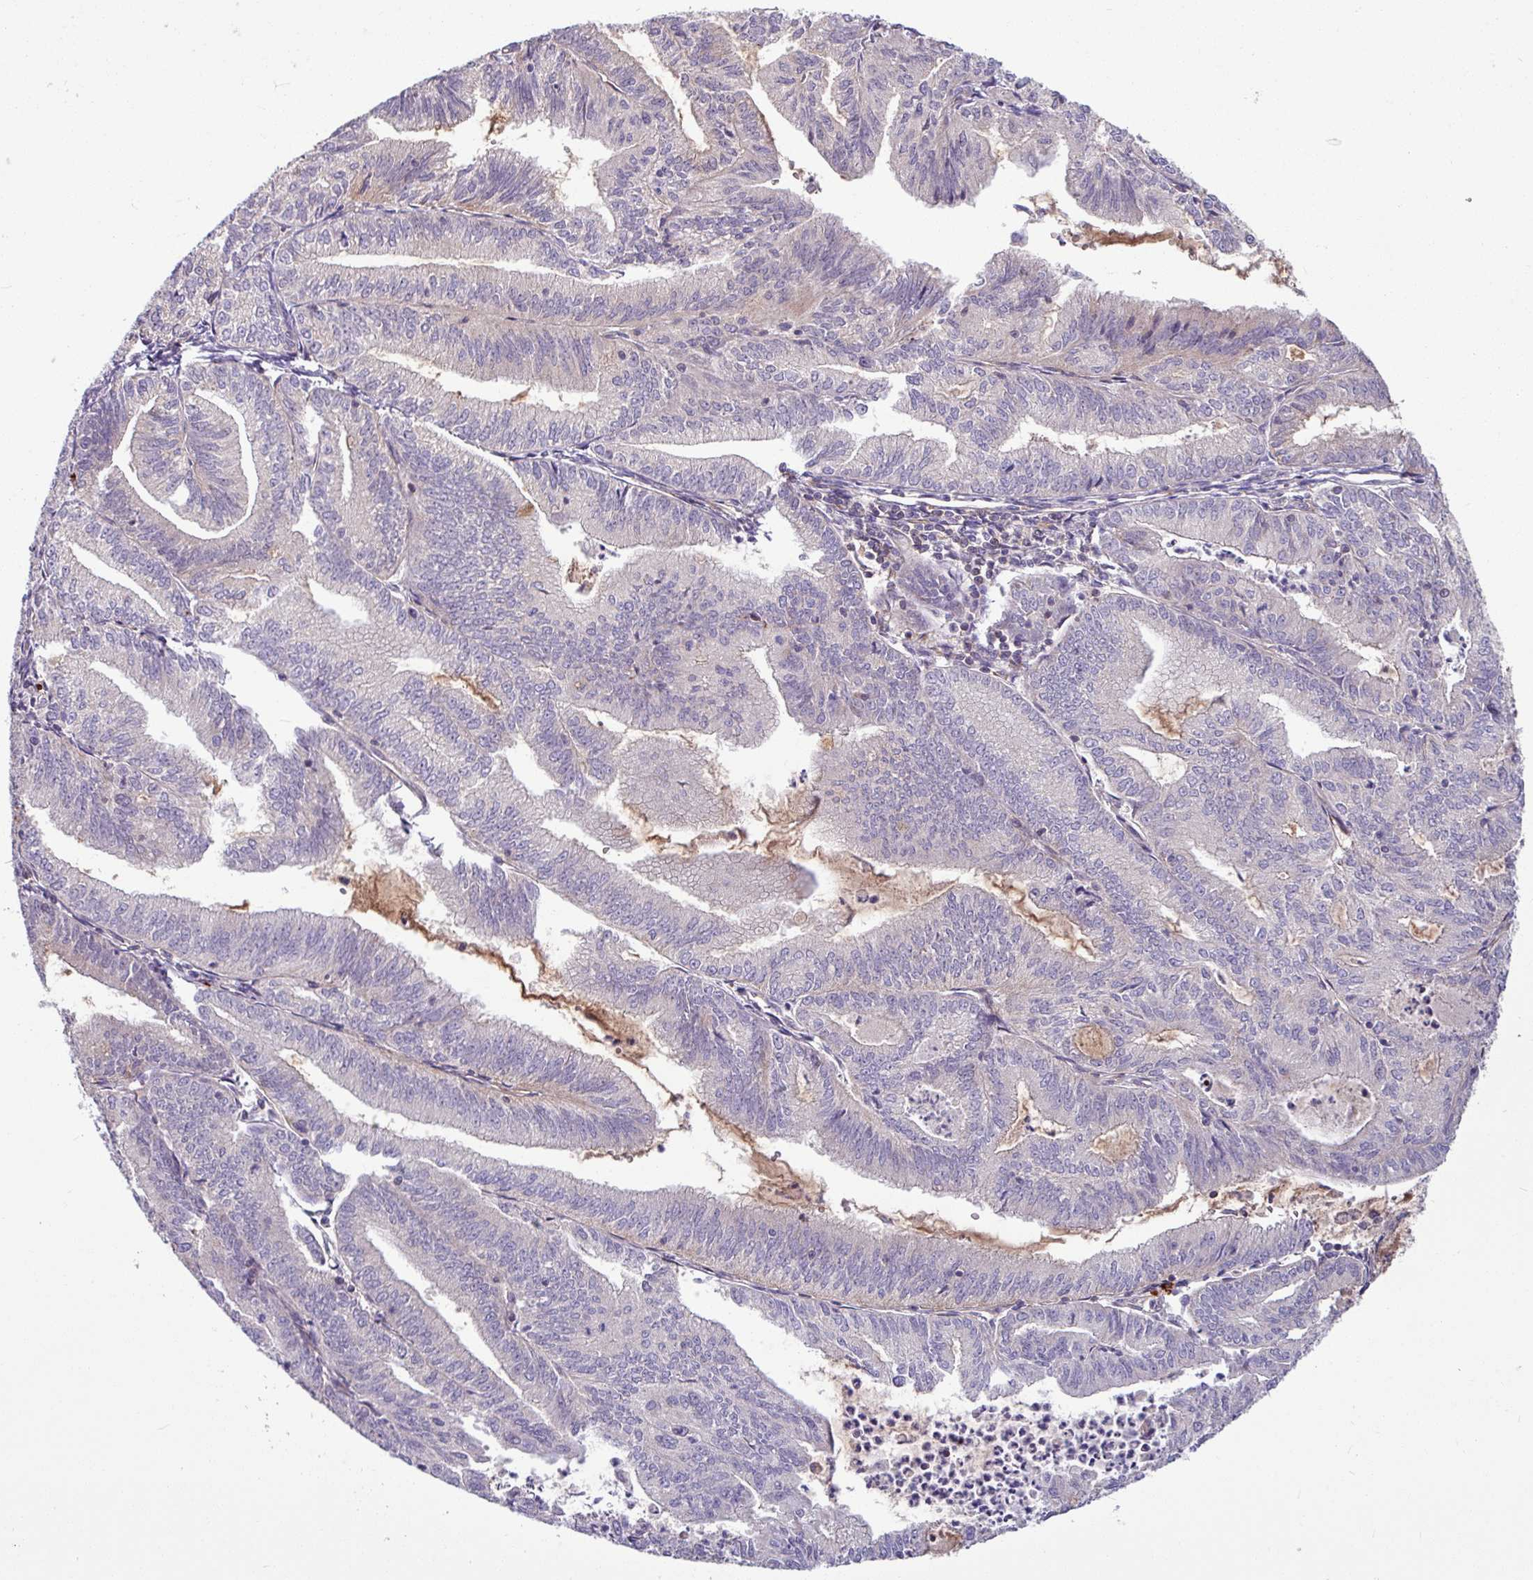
{"staining": {"intensity": "negative", "quantity": "none", "location": "none"}, "tissue": "endometrial cancer", "cell_type": "Tumor cells", "image_type": "cancer", "snomed": [{"axis": "morphology", "description": "Adenocarcinoma, NOS"}, {"axis": "topography", "description": "Endometrium"}], "caption": "Immunohistochemical staining of human endometrial adenocarcinoma demonstrates no significant positivity in tumor cells. (DAB immunohistochemistry with hematoxylin counter stain).", "gene": "B4GALNT4", "patient": {"sex": "female", "age": 70}}